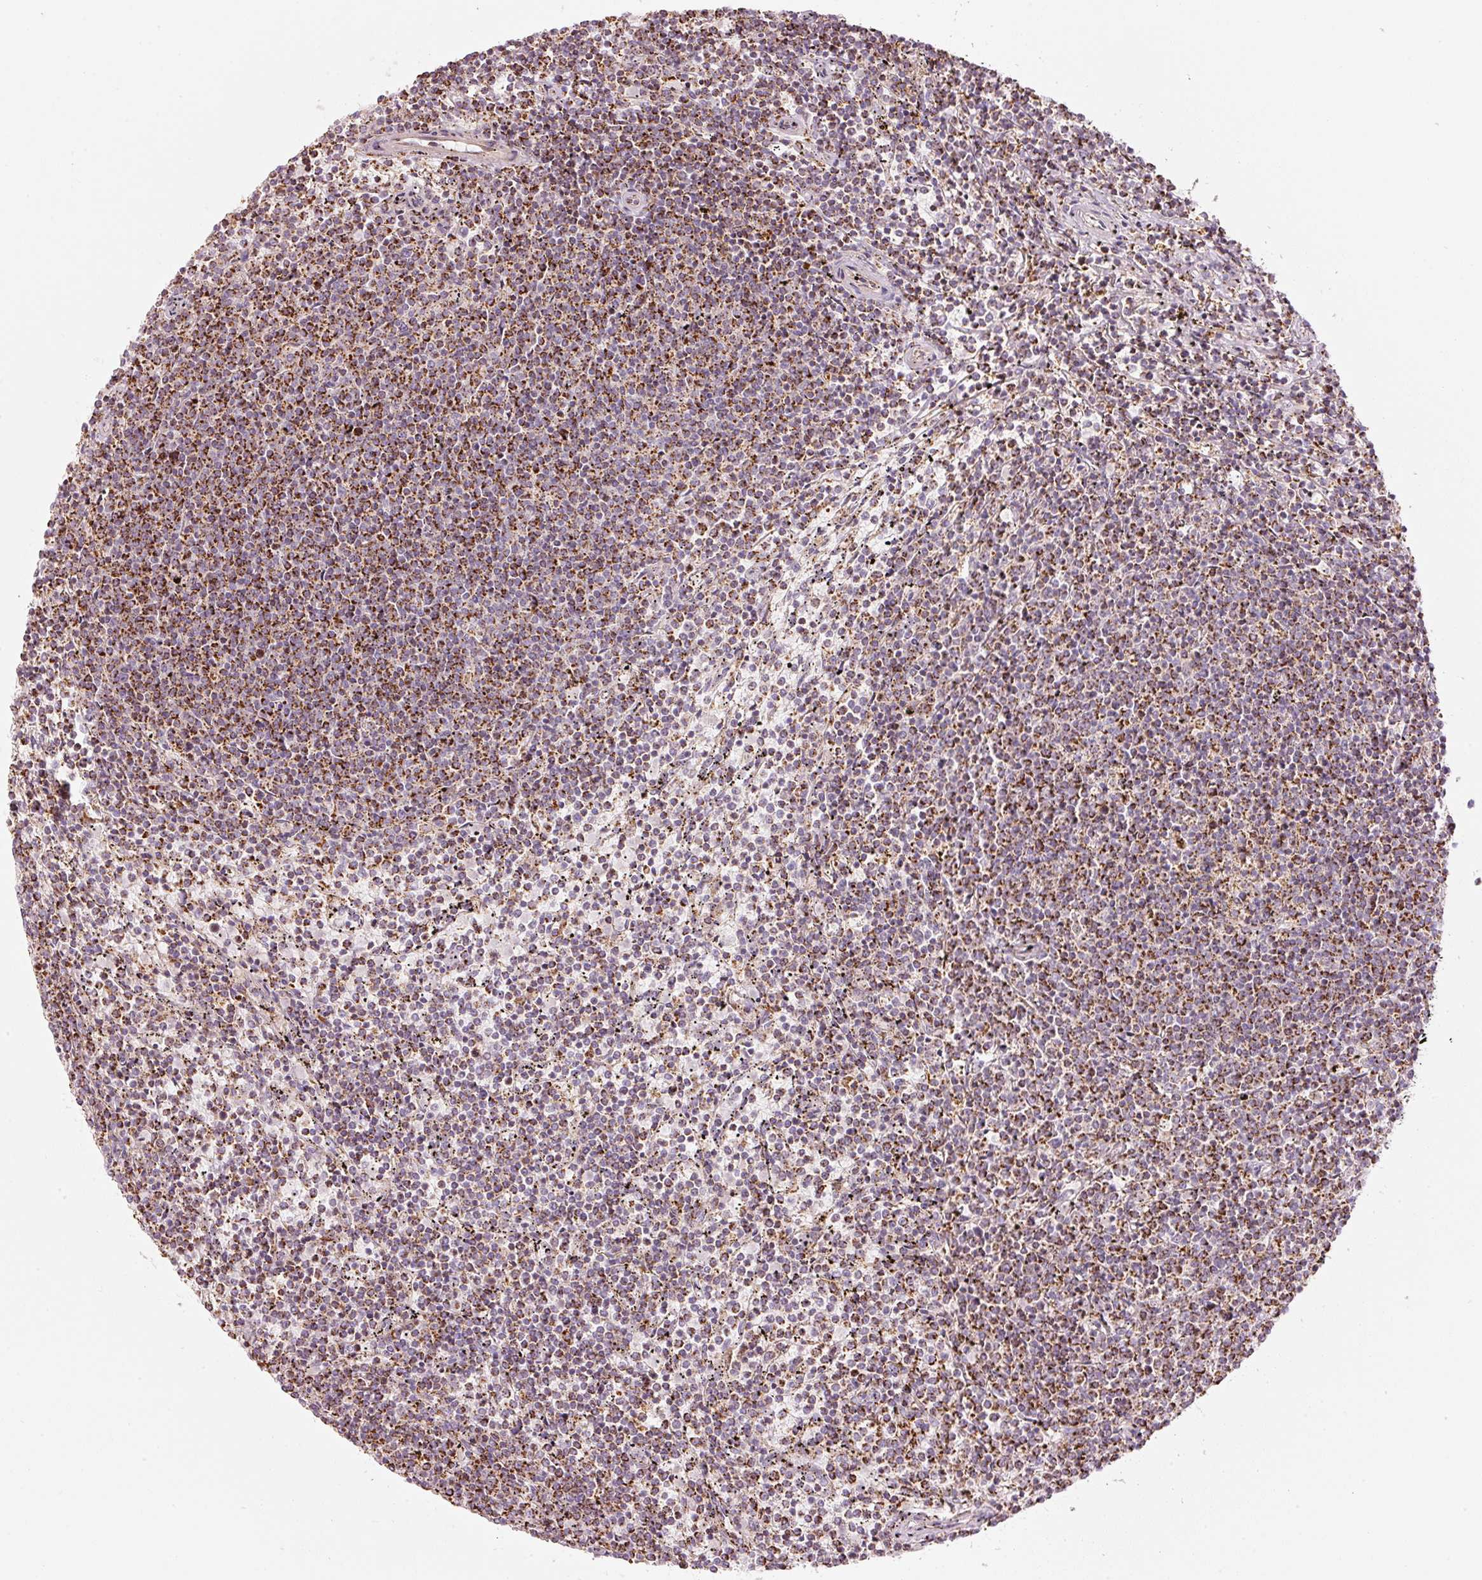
{"staining": {"intensity": "moderate", "quantity": ">75%", "location": "cytoplasmic/membranous"}, "tissue": "lymphoma", "cell_type": "Tumor cells", "image_type": "cancer", "snomed": [{"axis": "morphology", "description": "Malignant lymphoma, non-Hodgkin's type, Low grade"}, {"axis": "topography", "description": "Spleen"}], "caption": "A high-resolution micrograph shows IHC staining of lymphoma, which exhibits moderate cytoplasmic/membranous positivity in approximately >75% of tumor cells.", "gene": "C17orf98", "patient": {"sex": "female", "age": 50}}